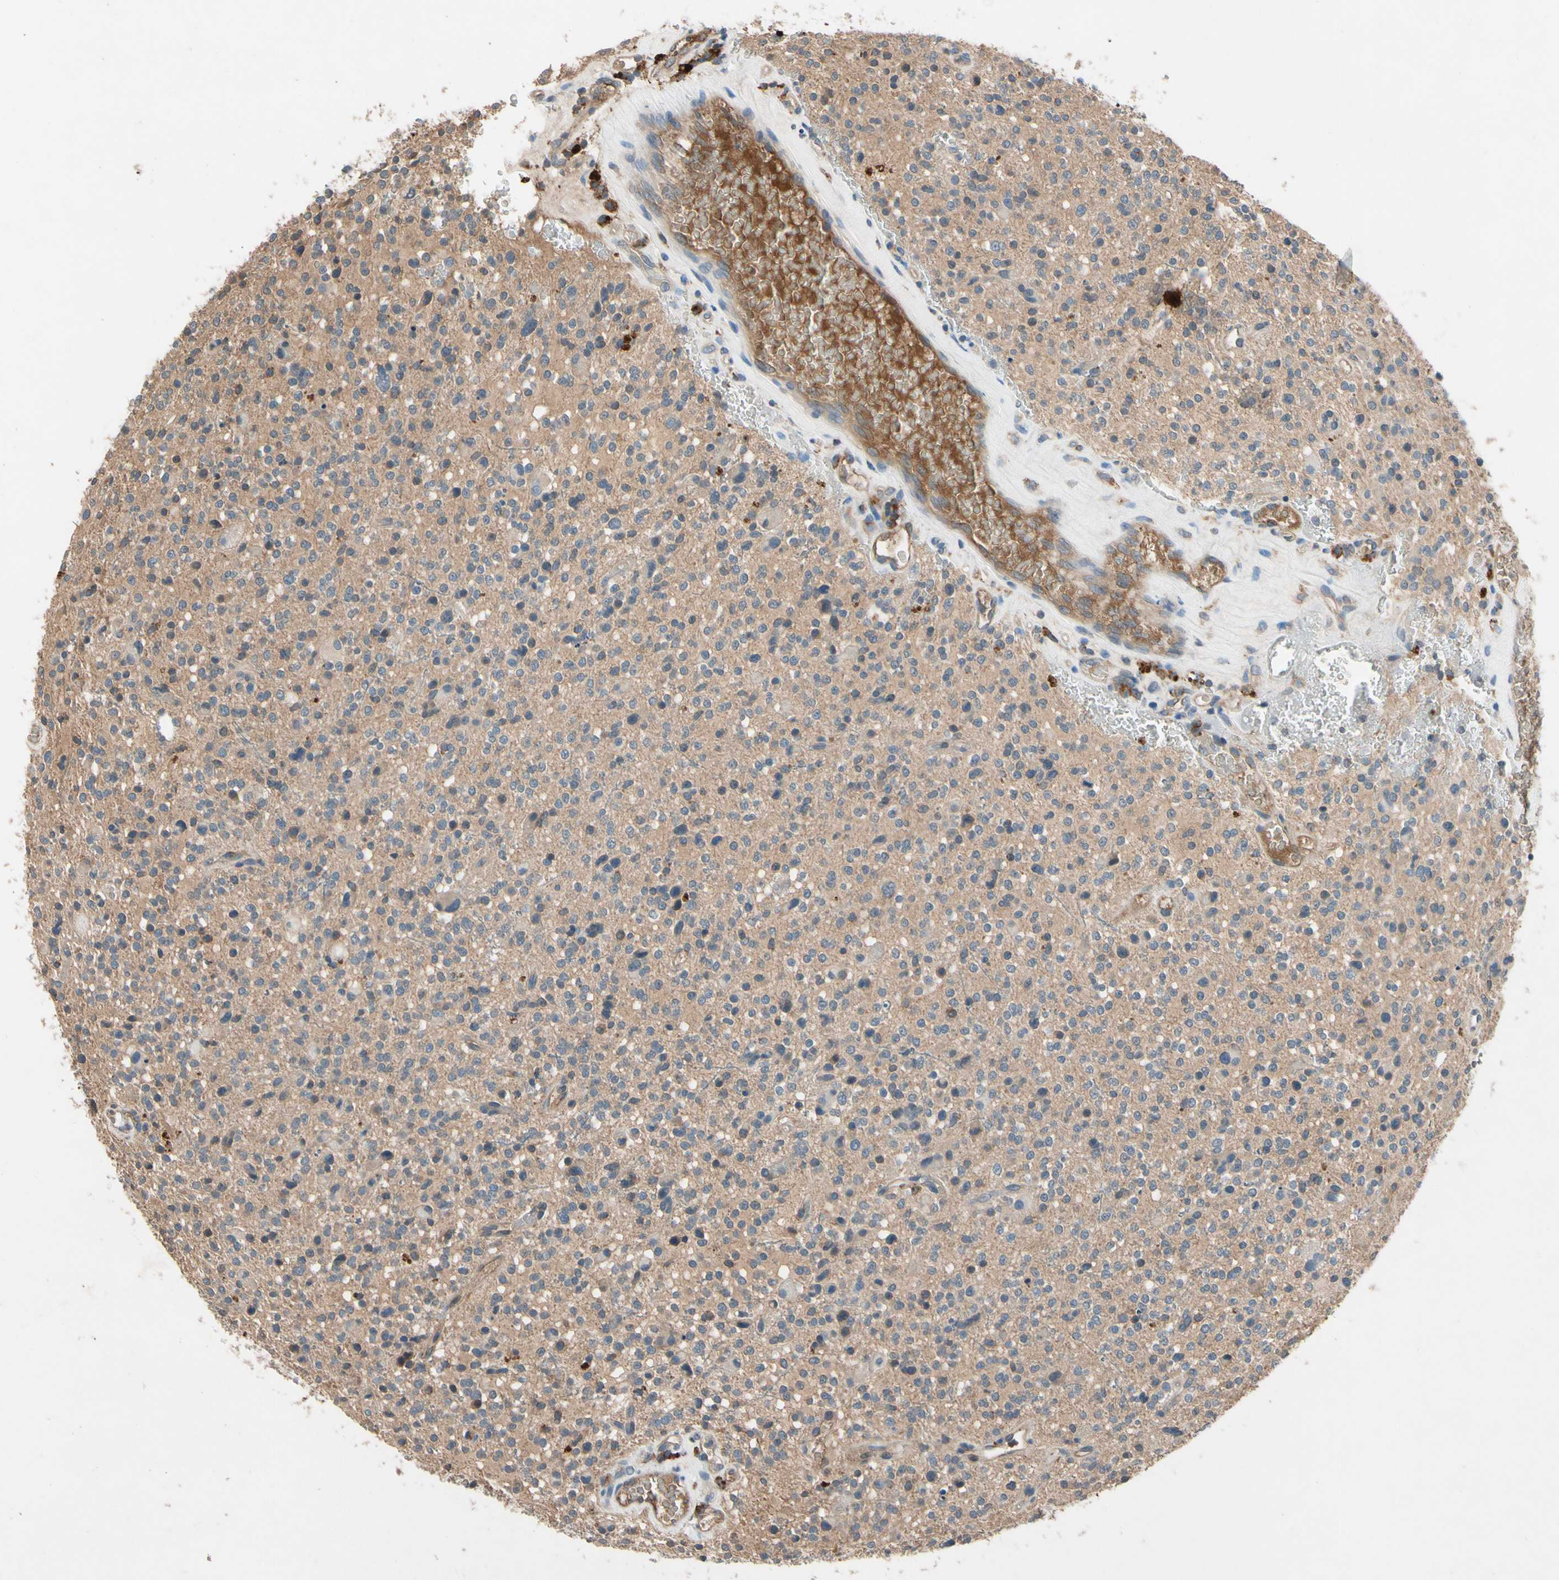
{"staining": {"intensity": "weak", "quantity": "25%-75%", "location": "cytoplasmic/membranous"}, "tissue": "glioma", "cell_type": "Tumor cells", "image_type": "cancer", "snomed": [{"axis": "morphology", "description": "Glioma, malignant, High grade"}, {"axis": "topography", "description": "Brain"}], "caption": "This is an image of immunohistochemistry staining of glioma, which shows weak positivity in the cytoplasmic/membranous of tumor cells.", "gene": "IL1RL1", "patient": {"sex": "male", "age": 48}}